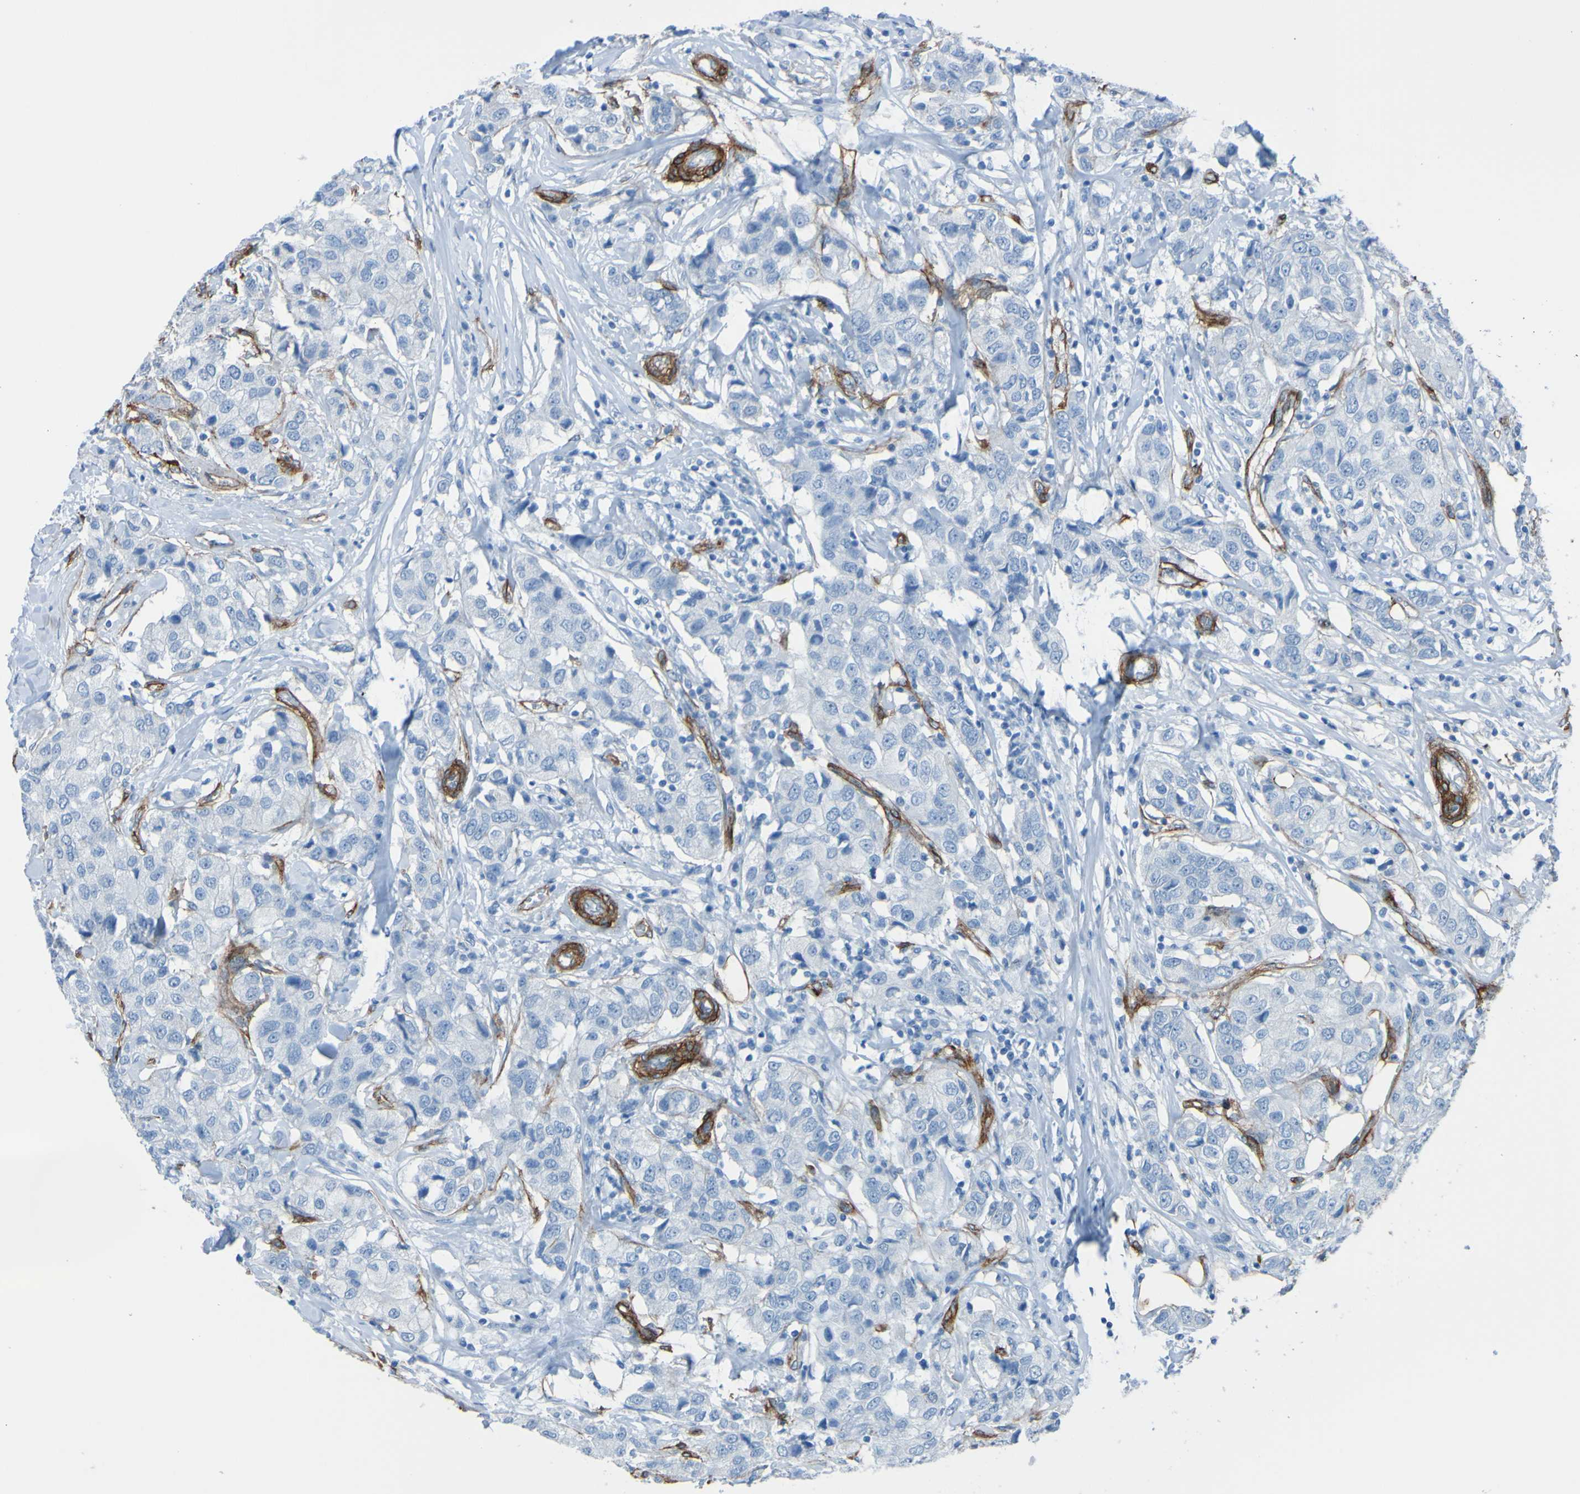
{"staining": {"intensity": "negative", "quantity": "none", "location": "none"}, "tissue": "breast cancer", "cell_type": "Tumor cells", "image_type": "cancer", "snomed": [{"axis": "morphology", "description": "Duct carcinoma"}, {"axis": "topography", "description": "Breast"}], "caption": "High power microscopy histopathology image of an immunohistochemistry photomicrograph of breast cancer (intraductal carcinoma), revealing no significant positivity in tumor cells.", "gene": "COL4A2", "patient": {"sex": "female", "age": 80}}